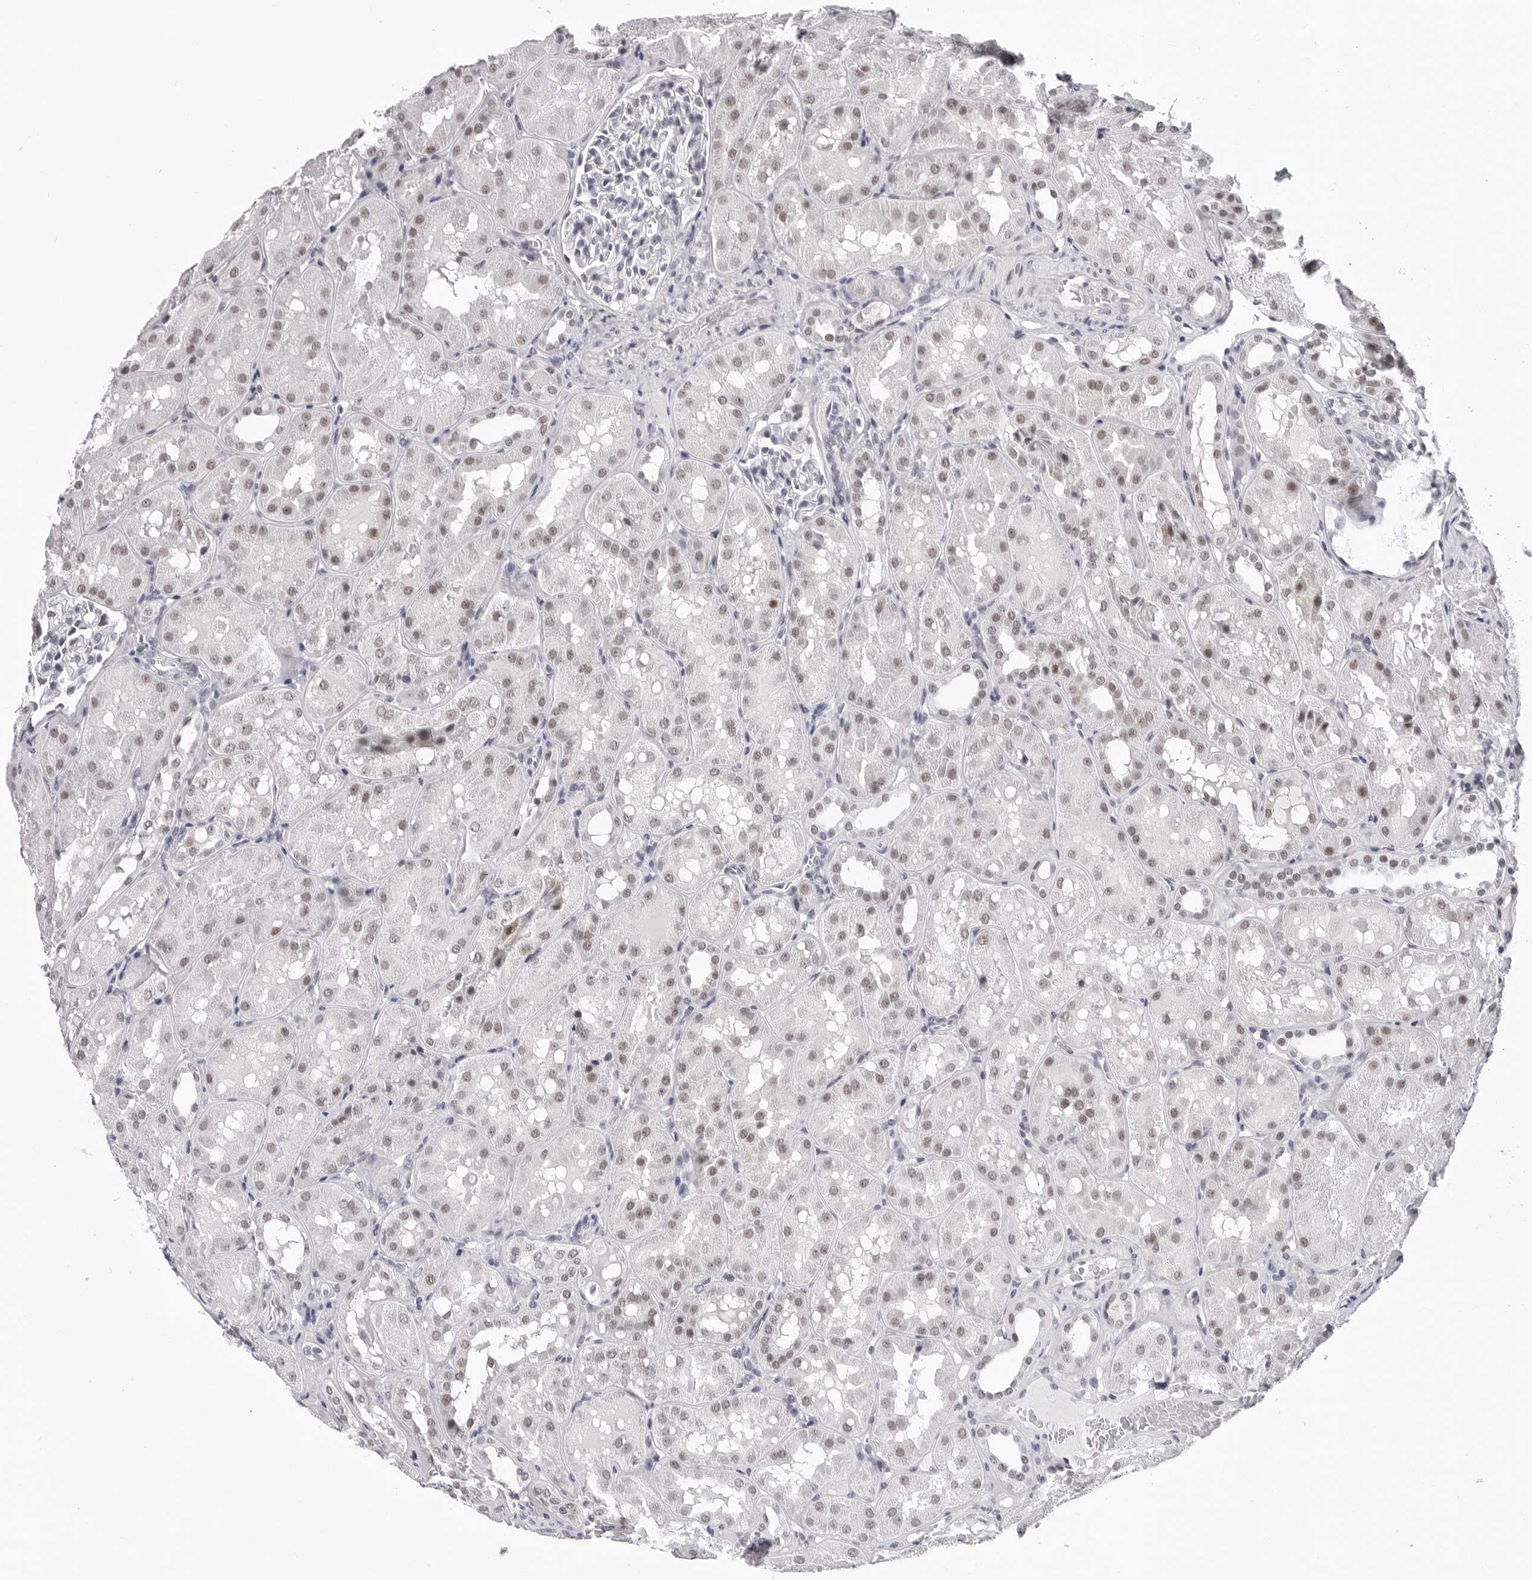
{"staining": {"intensity": "negative", "quantity": "none", "location": "none"}, "tissue": "kidney", "cell_type": "Cells in glomeruli", "image_type": "normal", "snomed": [{"axis": "morphology", "description": "Normal tissue, NOS"}, {"axis": "topography", "description": "Kidney"}], "caption": "An immunohistochemistry micrograph of normal kidney is shown. There is no staining in cells in glomeruli of kidney.", "gene": "SF3B4", "patient": {"sex": "male", "age": 16}}